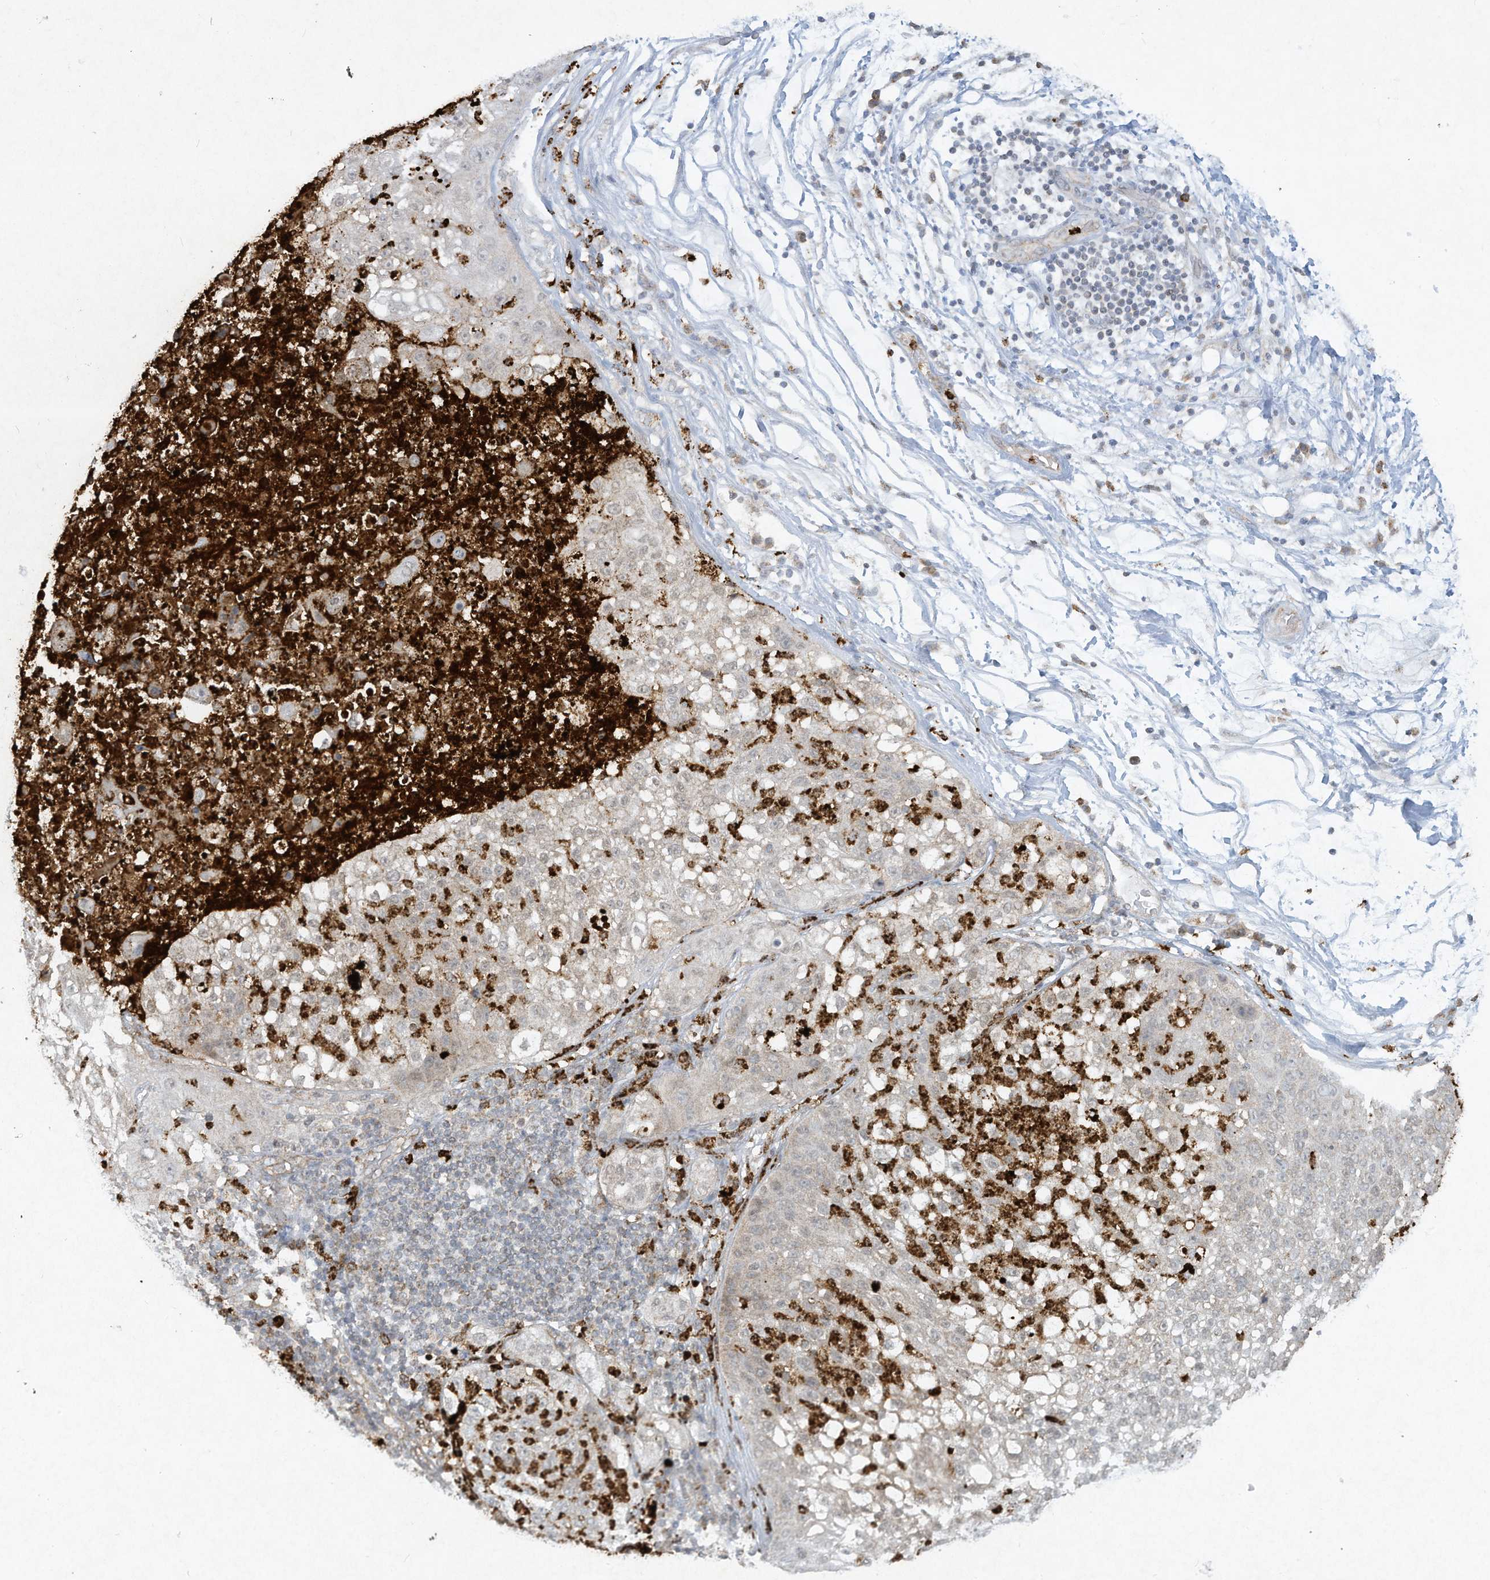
{"staining": {"intensity": "negative", "quantity": "none", "location": "none"}, "tissue": "lung cancer", "cell_type": "Tumor cells", "image_type": "cancer", "snomed": [{"axis": "morphology", "description": "Inflammation, NOS"}, {"axis": "morphology", "description": "Squamous cell carcinoma, NOS"}, {"axis": "topography", "description": "Lymph node"}, {"axis": "topography", "description": "Soft tissue"}, {"axis": "topography", "description": "Lung"}], "caption": "The image displays no staining of tumor cells in squamous cell carcinoma (lung). (DAB immunohistochemistry (IHC), high magnification).", "gene": "CHRNA4", "patient": {"sex": "male", "age": 66}}